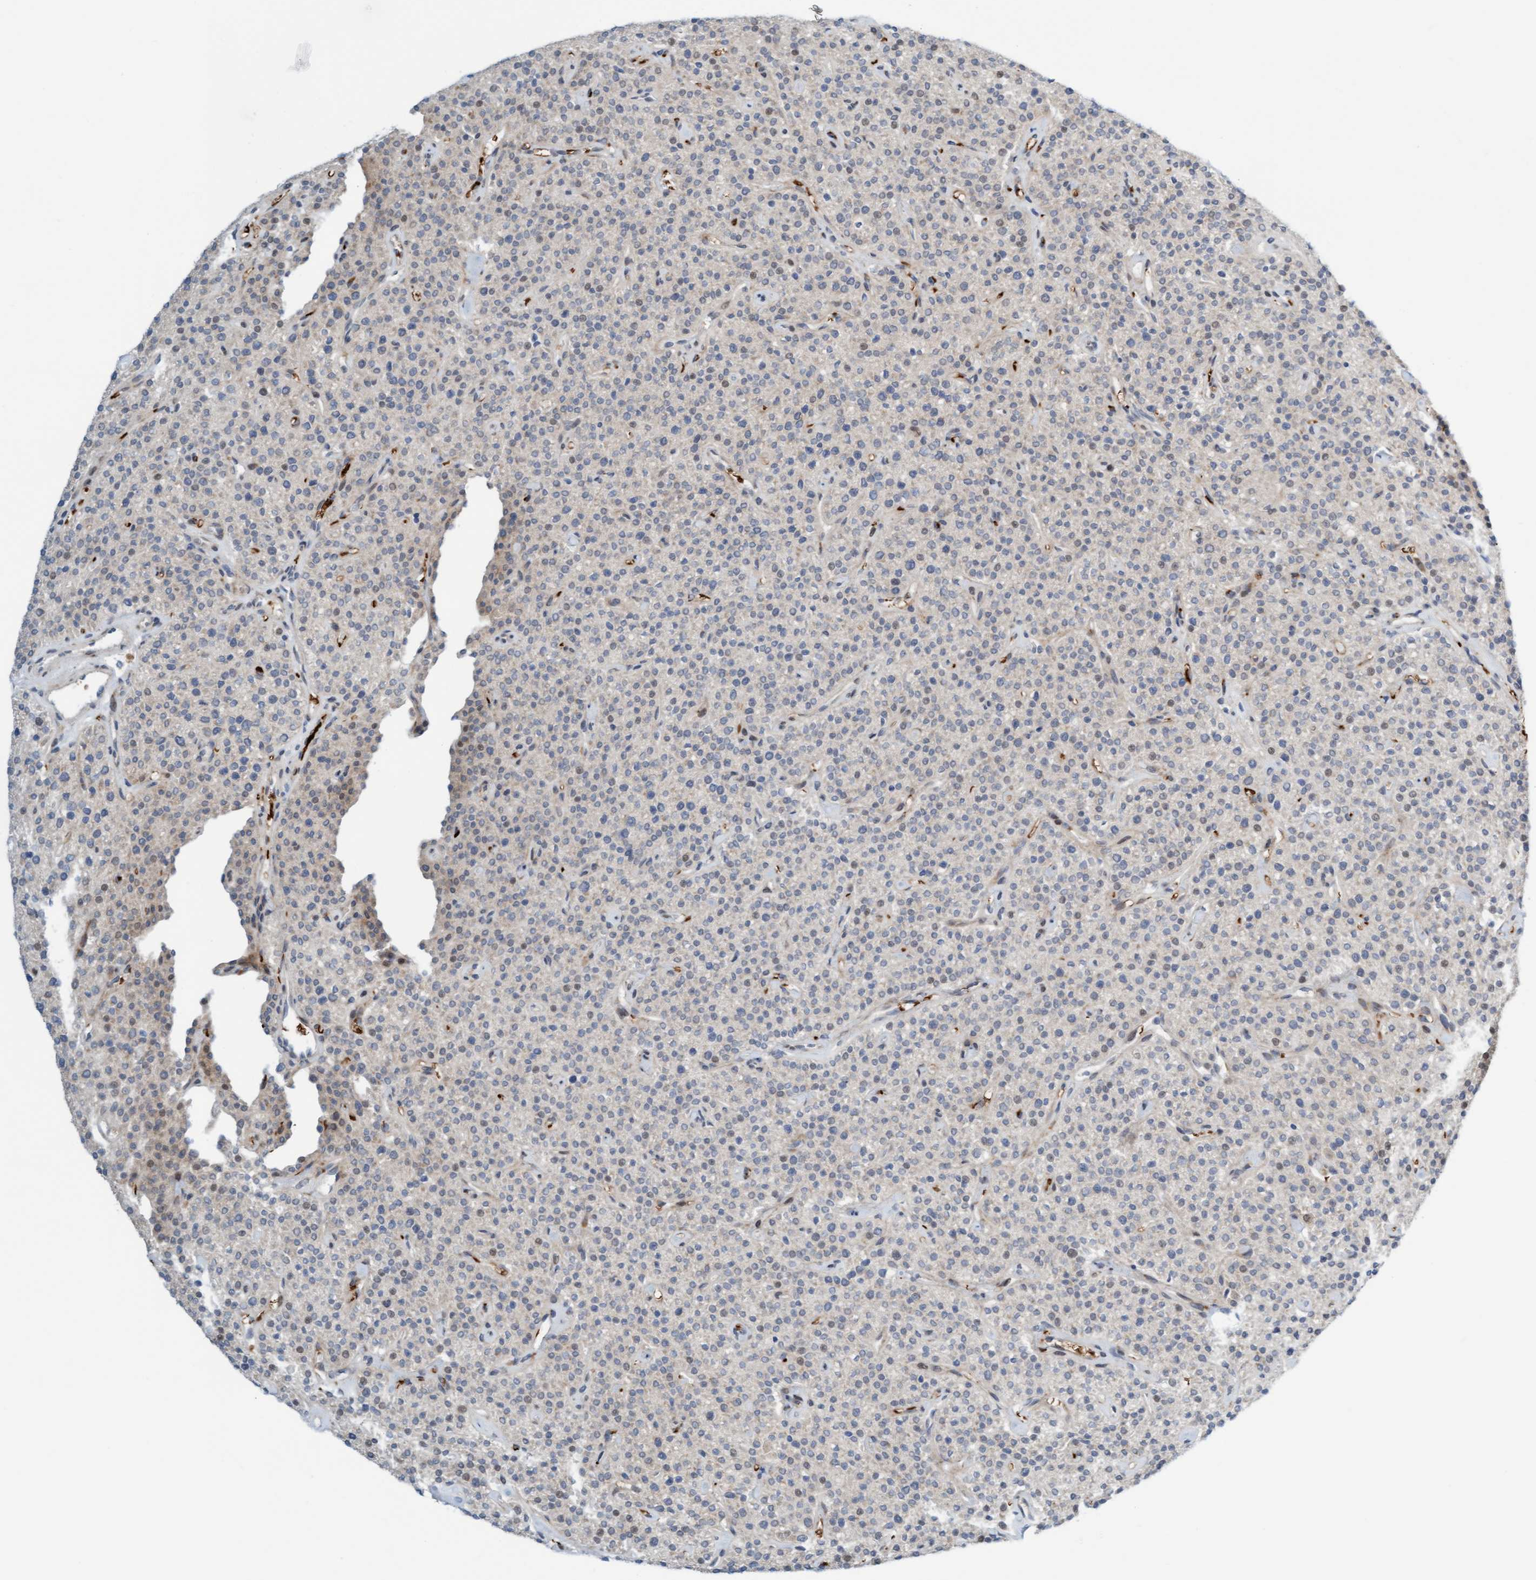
{"staining": {"intensity": "weak", "quantity": "<25%", "location": "cytoplasmic/membranous,nuclear"}, "tissue": "parathyroid gland", "cell_type": "Glandular cells", "image_type": "normal", "snomed": [{"axis": "morphology", "description": "Normal tissue, NOS"}, {"axis": "topography", "description": "Parathyroid gland"}], "caption": "DAB immunohistochemical staining of unremarkable parathyroid gland demonstrates no significant expression in glandular cells. Nuclei are stained in blue.", "gene": "EIF4EBP1", "patient": {"sex": "male", "age": 46}}